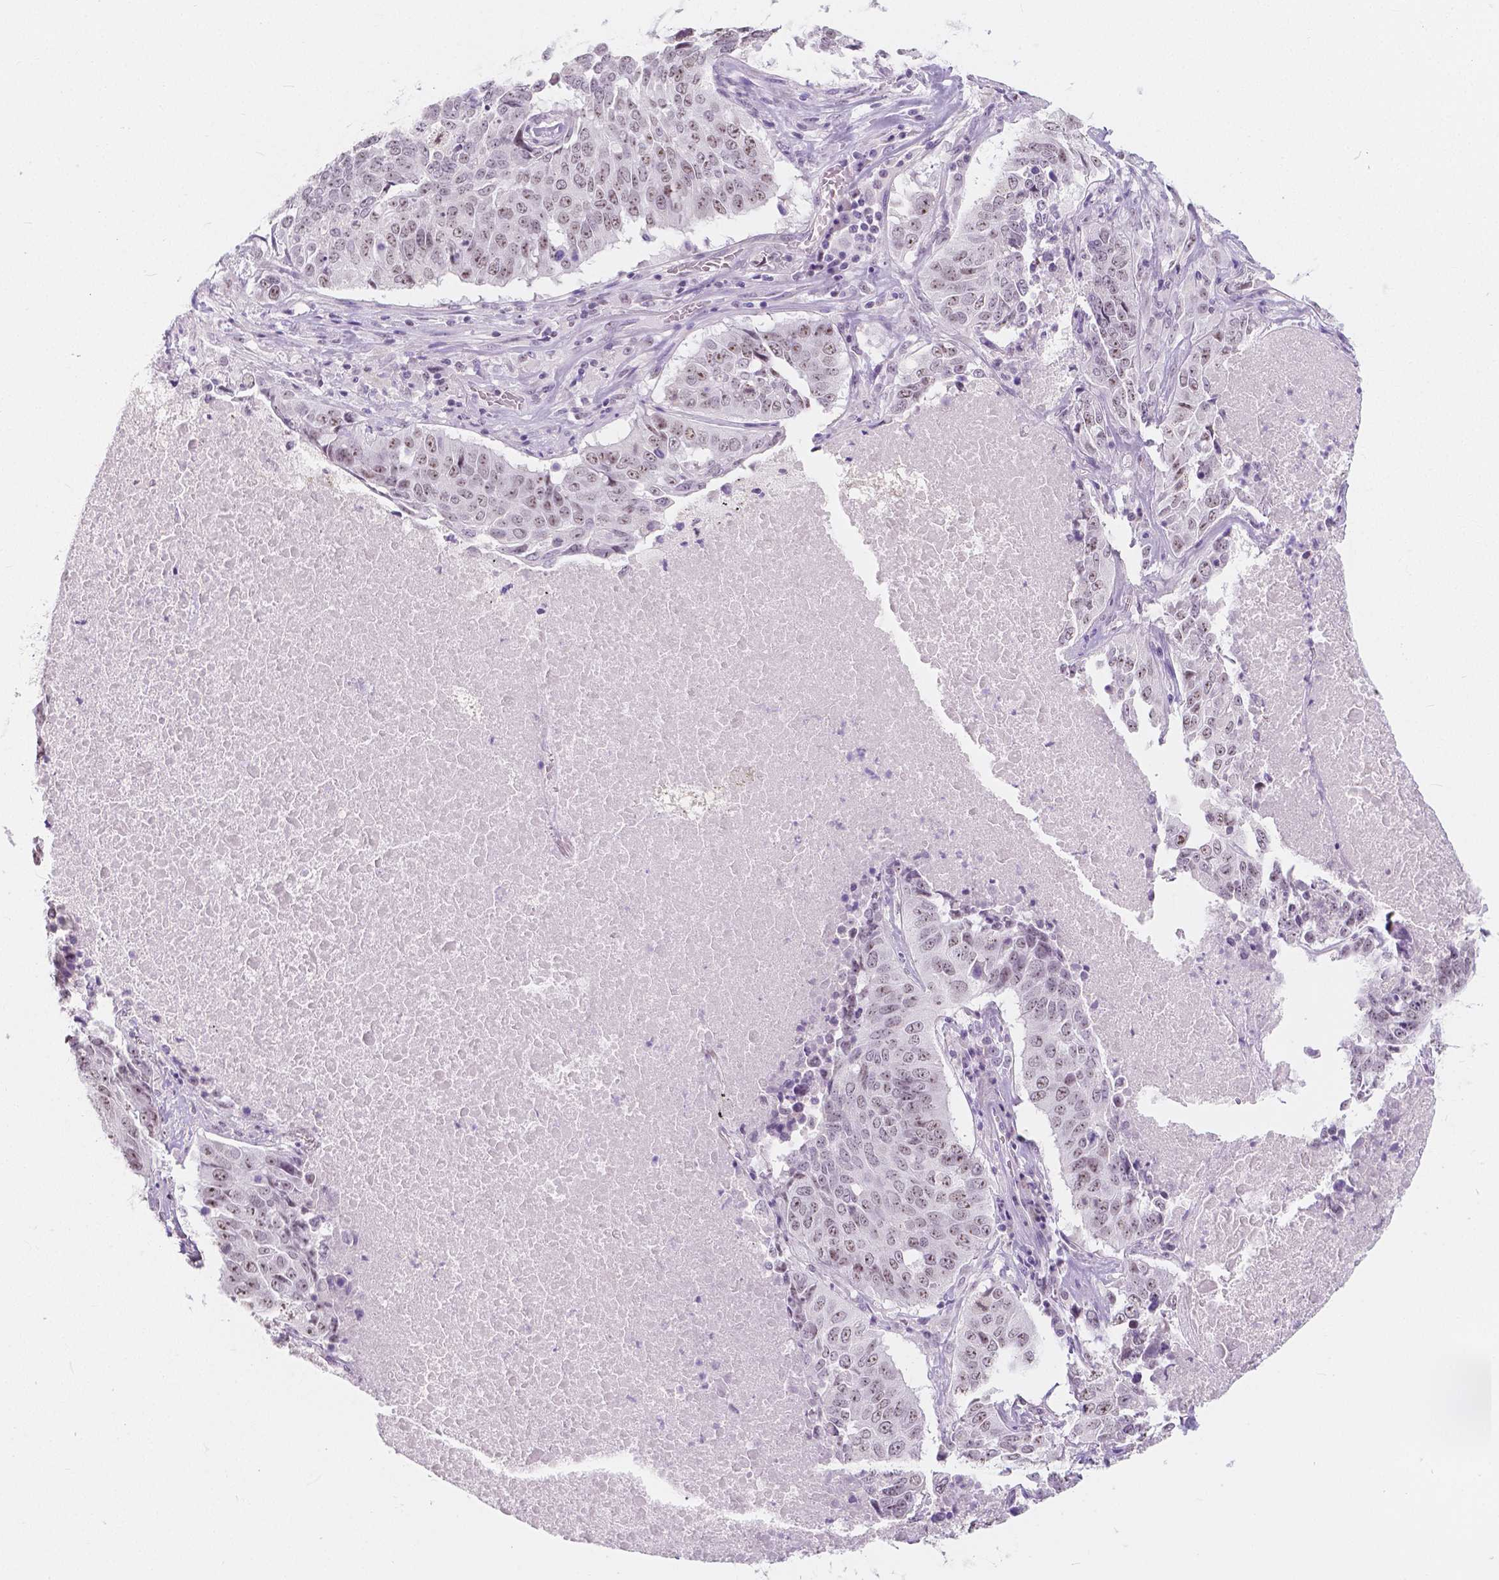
{"staining": {"intensity": "weak", "quantity": ">75%", "location": "nuclear"}, "tissue": "lung cancer", "cell_type": "Tumor cells", "image_type": "cancer", "snomed": [{"axis": "morphology", "description": "Normal tissue, NOS"}, {"axis": "morphology", "description": "Squamous cell carcinoma, NOS"}, {"axis": "topography", "description": "Bronchus"}, {"axis": "topography", "description": "Lung"}], "caption": "Lung cancer tissue demonstrates weak nuclear expression in approximately >75% of tumor cells", "gene": "NOLC1", "patient": {"sex": "male", "age": 64}}